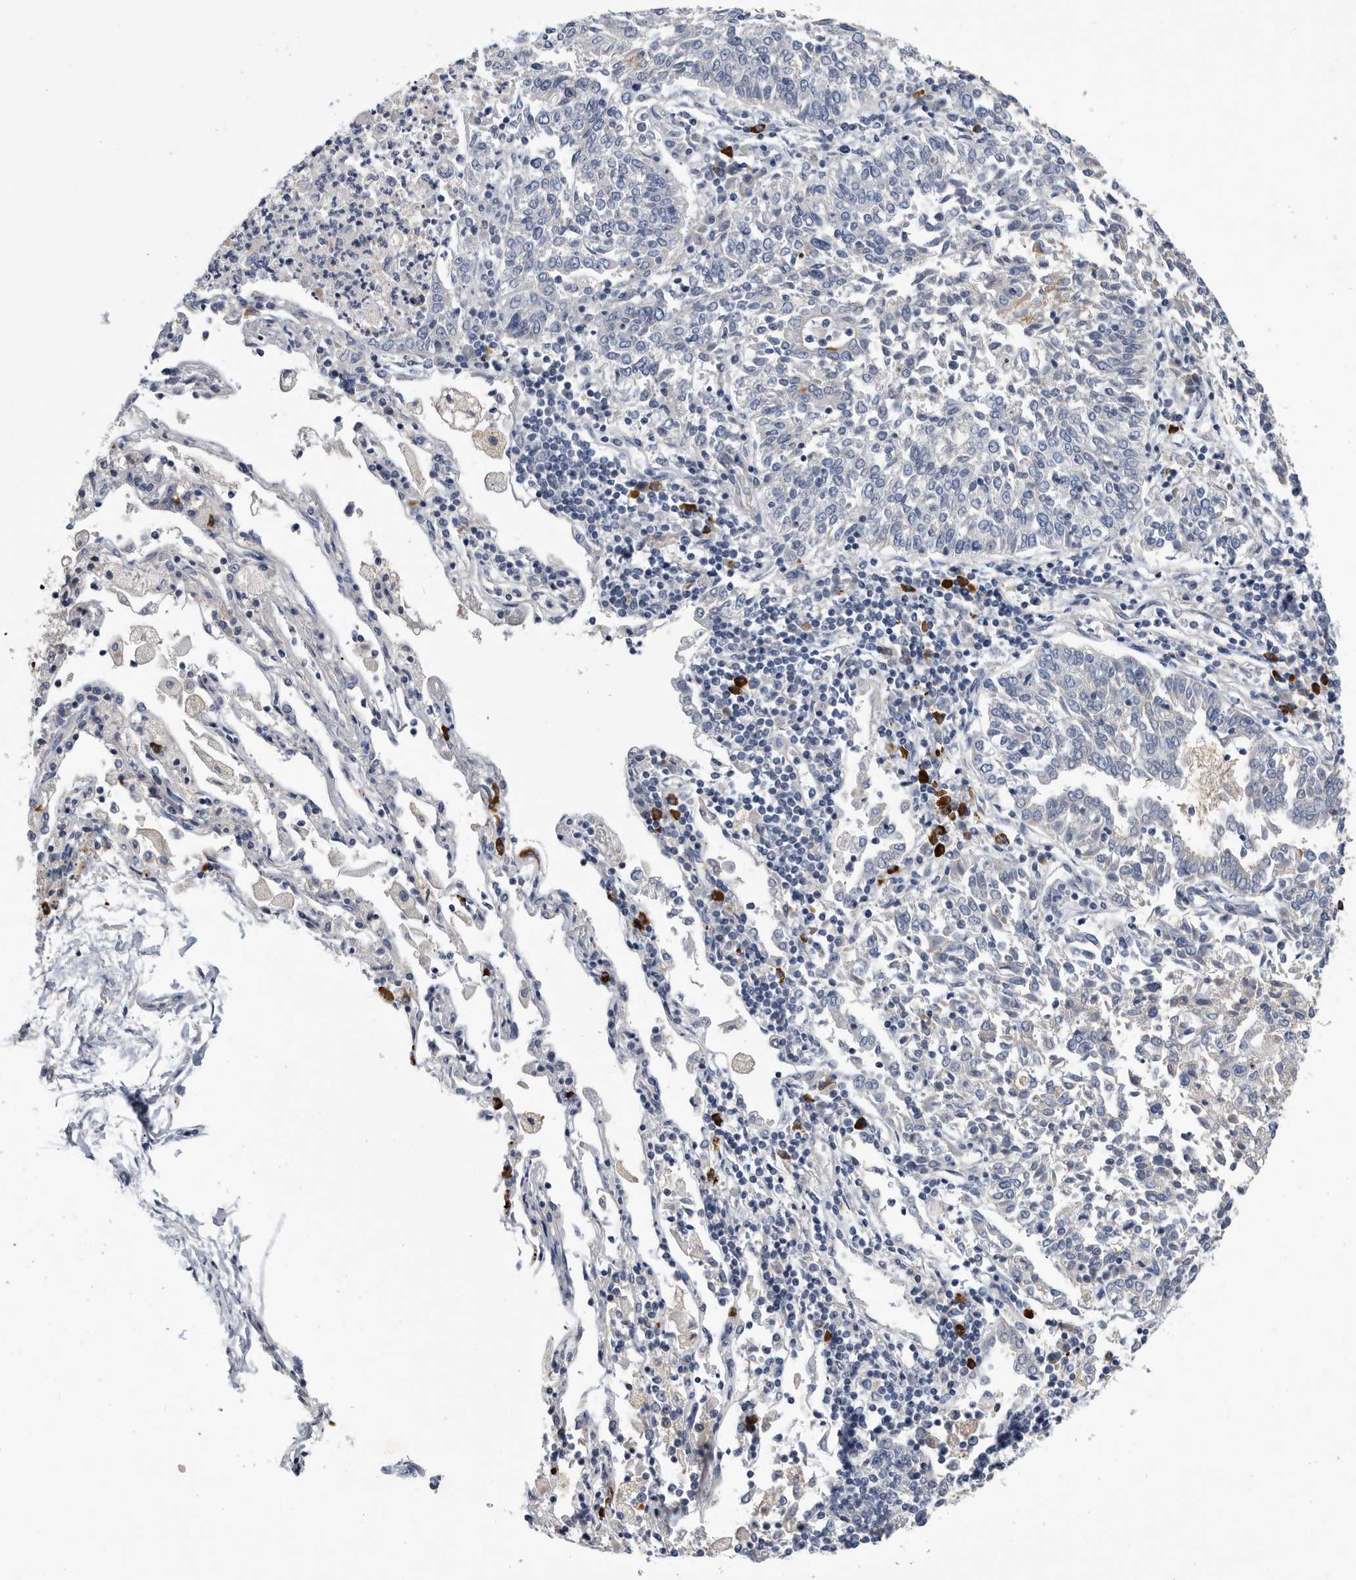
{"staining": {"intensity": "negative", "quantity": "none", "location": "none"}, "tissue": "lung cancer", "cell_type": "Tumor cells", "image_type": "cancer", "snomed": [{"axis": "morphology", "description": "Normal tissue, NOS"}, {"axis": "morphology", "description": "Squamous cell carcinoma, NOS"}, {"axis": "topography", "description": "Cartilage tissue"}, {"axis": "topography", "description": "Lung"}, {"axis": "topography", "description": "Peripheral nerve tissue"}], "caption": "Human lung cancer stained for a protein using immunohistochemistry exhibits no staining in tumor cells.", "gene": "BTBD6", "patient": {"sex": "female", "age": 49}}